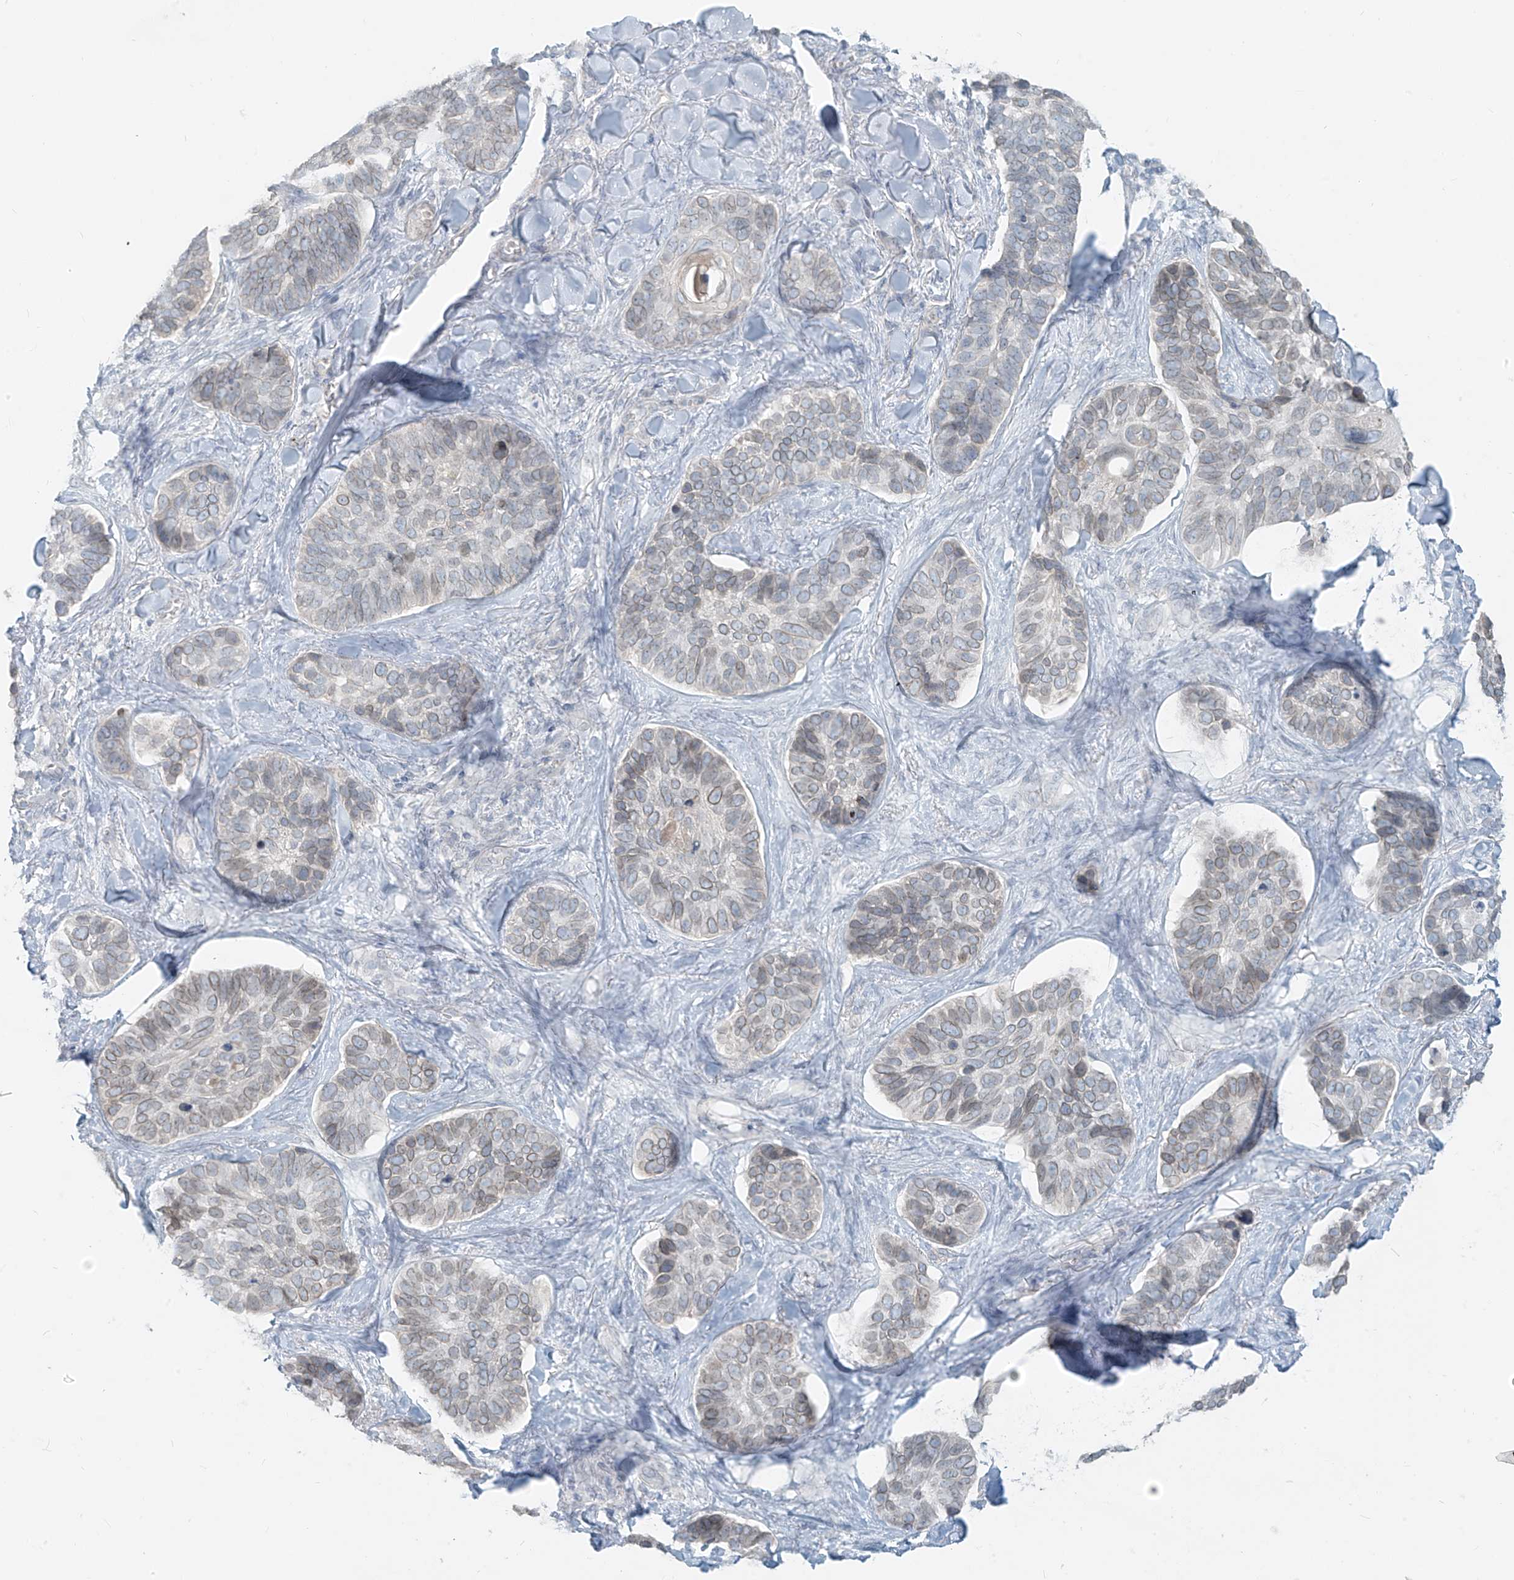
{"staining": {"intensity": "weak", "quantity": "<25%", "location": "cytoplasmic/membranous,nuclear"}, "tissue": "skin cancer", "cell_type": "Tumor cells", "image_type": "cancer", "snomed": [{"axis": "morphology", "description": "Basal cell carcinoma"}, {"axis": "topography", "description": "Skin"}], "caption": "Immunohistochemical staining of human basal cell carcinoma (skin) demonstrates no significant expression in tumor cells. The staining was performed using DAB (3,3'-diaminobenzidine) to visualize the protein expression in brown, while the nuclei were stained in blue with hematoxylin (Magnification: 20x).", "gene": "OSBPL7", "patient": {"sex": "male", "age": 62}}